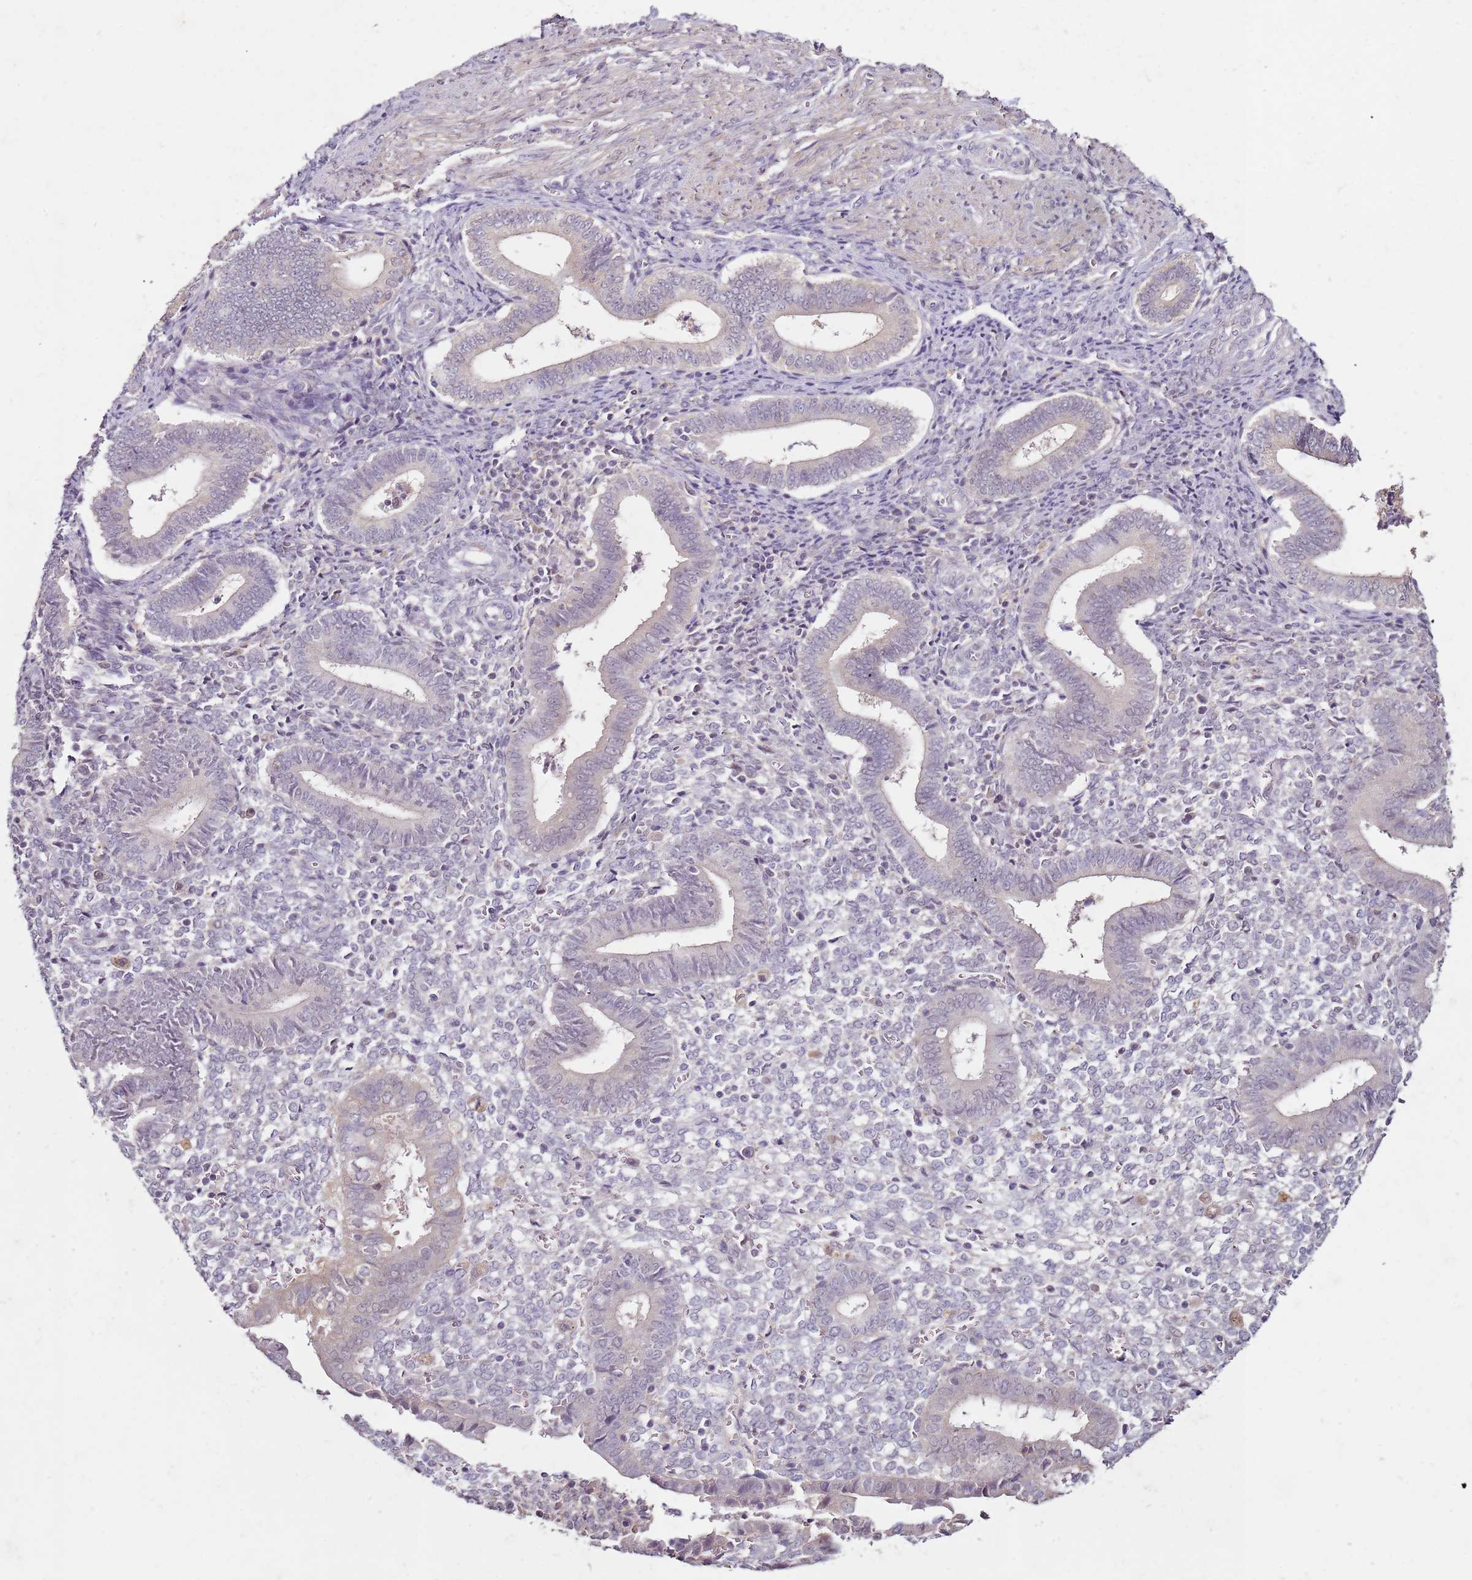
{"staining": {"intensity": "negative", "quantity": "none", "location": "none"}, "tissue": "endometrium", "cell_type": "Cells in endometrial stroma", "image_type": "normal", "snomed": [{"axis": "morphology", "description": "Normal tissue, NOS"}, {"axis": "topography", "description": "Other"}, {"axis": "topography", "description": "Endometrium"}], "caption": "Immunohistochemical staining of unremarkable human endometrium displays no significant positivity in cells in endometrial stroma. (Stains: DAB IHC with hematoxylin counter stain, Microscopy: brightfield microscopy at high magnification).", "gene": "MDH1", "patient": {"sex": "female", "age": 44}}